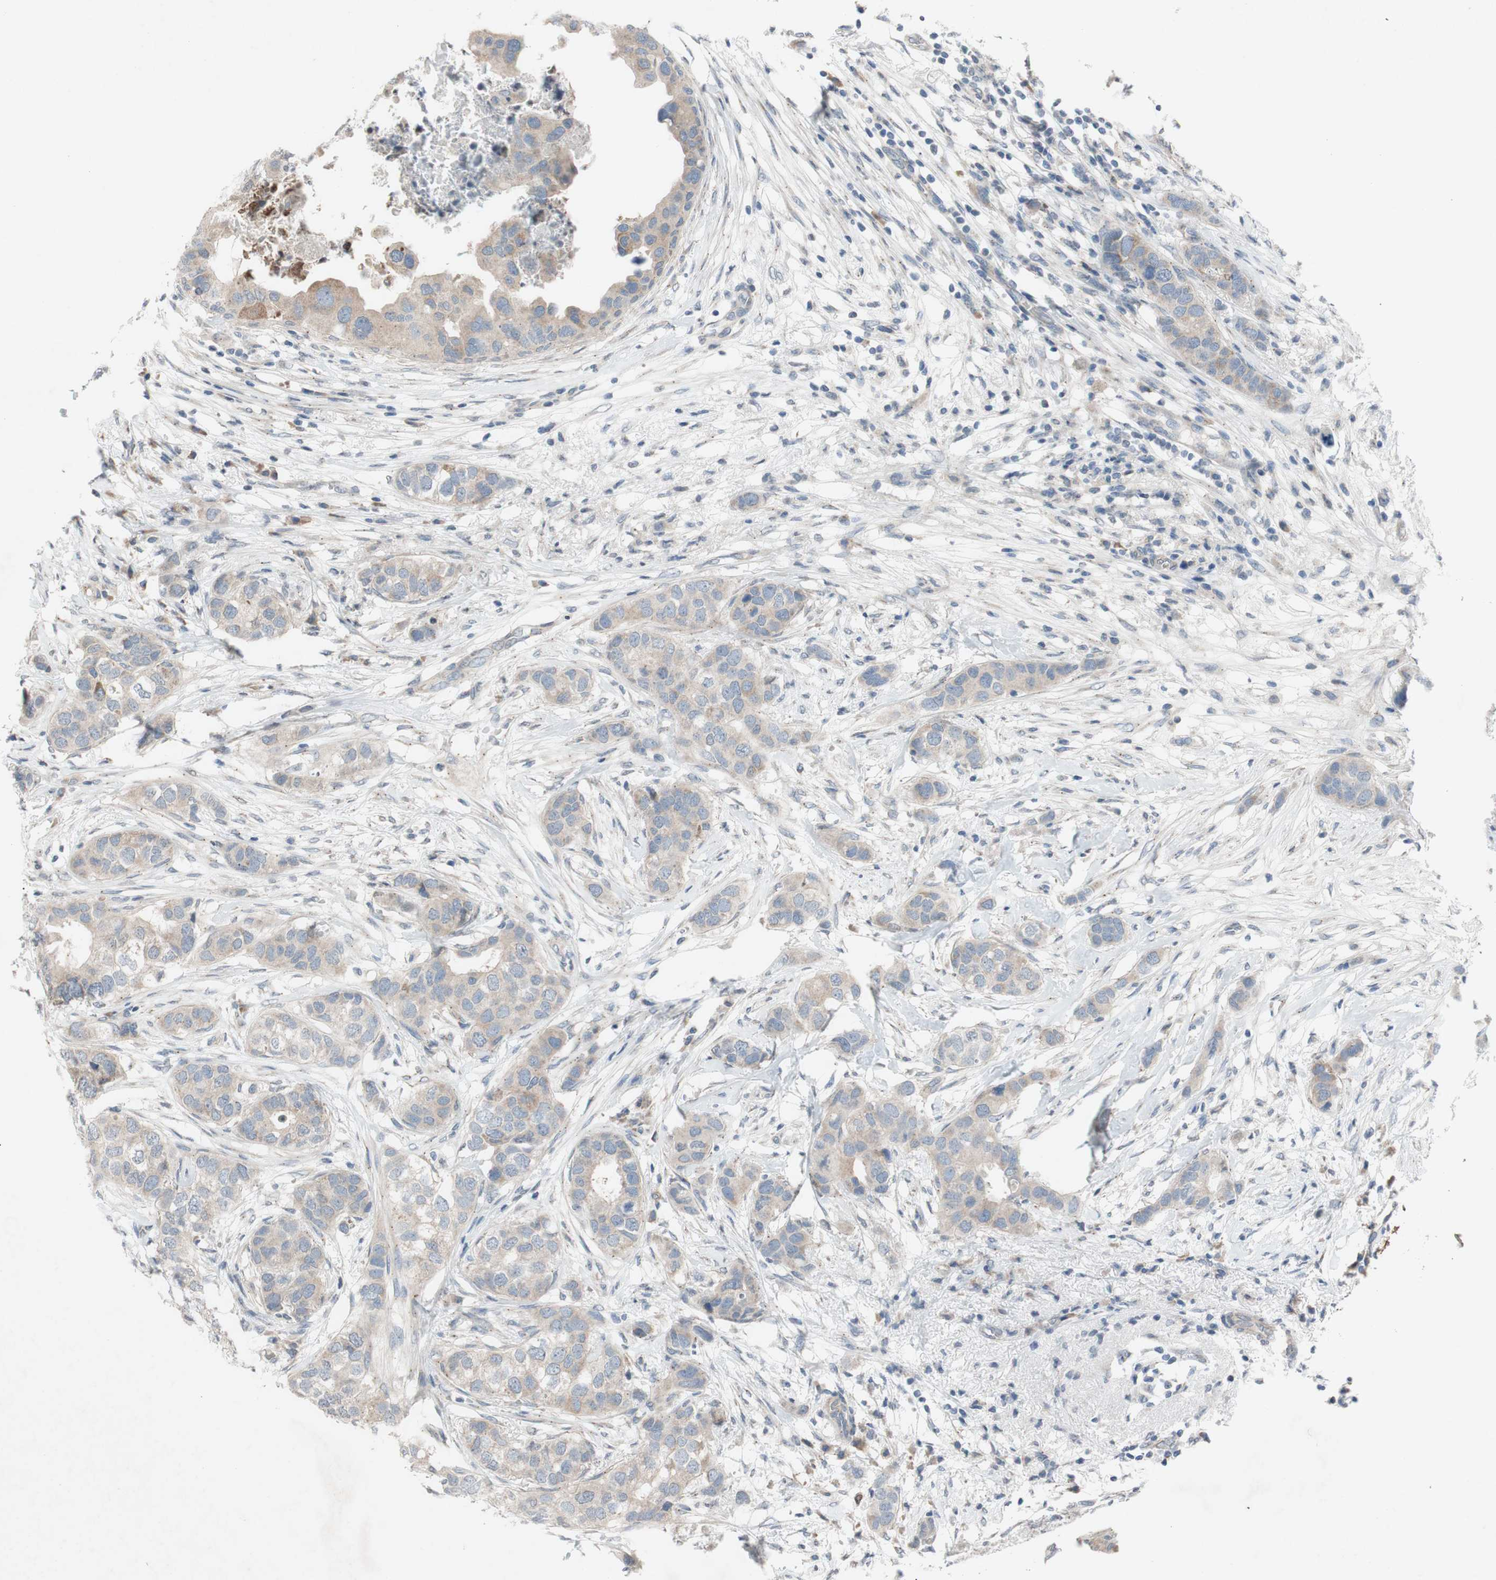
{"staining": {"intensity": "weak", "quantity": ">75%", "location": "cytoplasmic/membranous"}, "tissue": "breast cancer", "cell_type": "Tumor cells", "image_type": "cancer", "snomed": [{"axis": "morphology", "description": "Duct carcinoma"}, {"axis": "topography", "description": "Breast"}], "caption": "Immunohistochemistry (IHC) (DAB (3,3'-diaminobenzidine)) staining of breast infiltrating ductal carcinoma reveals weak cytoplasmic/membranous protein positivity in approximately >75% of tumor cells. (DAB IHC, brown staining for protein, blue staining for nuclei).", "gene": "ADD2", "patient": {"sex": "female", "age": 50}}